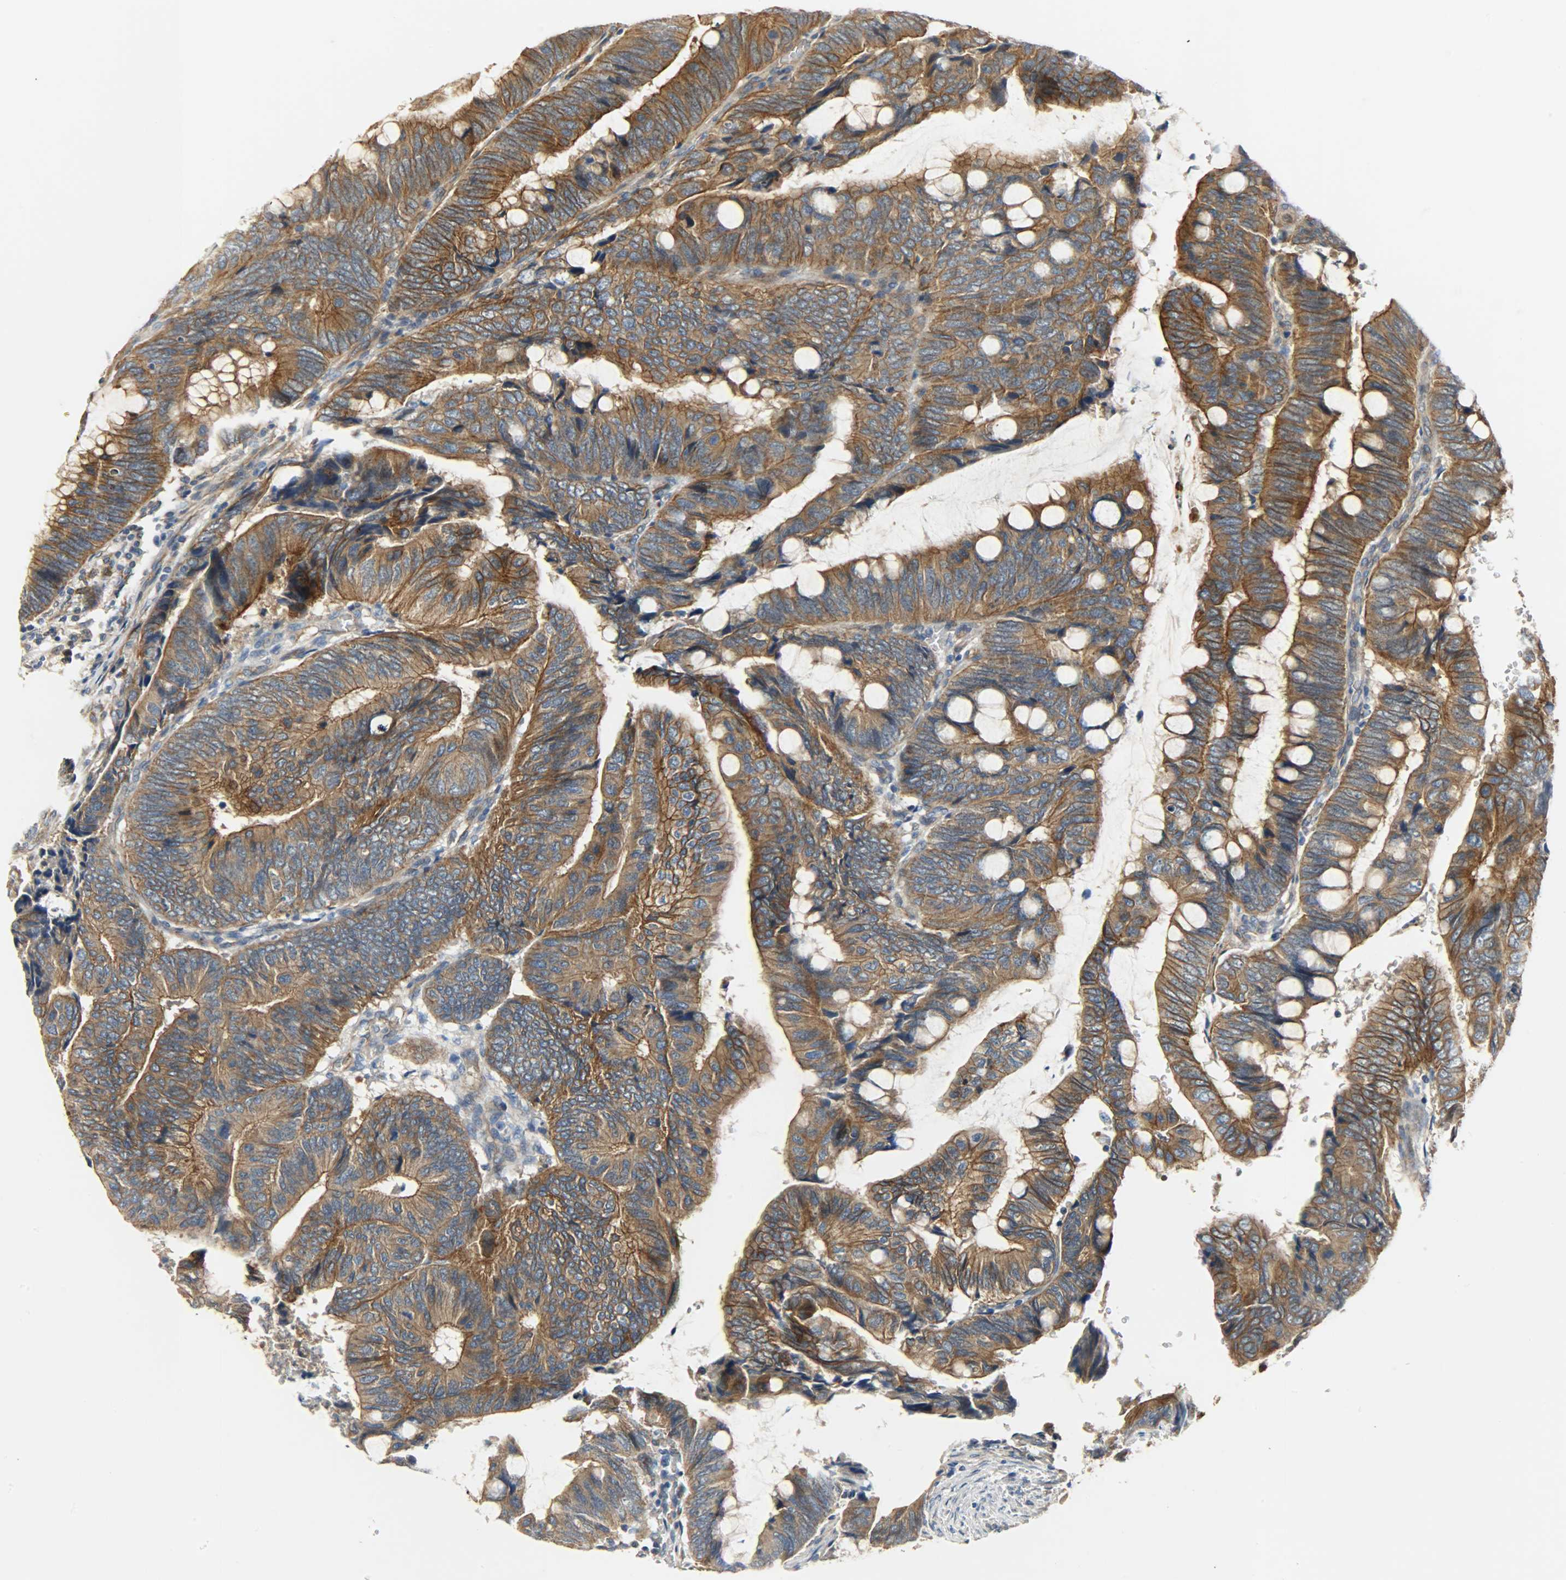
{"staining": {"intensity": "moderate", "quantity": ">75%", "location": "cytoplasmic/membranous"}, "tissue": "colorectal cancer", "cell_type": "Tumor cells", "image_type": "cancer", "snomed": [{"axis": "morphology", "description": "Normal tissue, NOS"}, {"axis": "morphology", "description": "Adenocarcinoma, NOS"}, {"axis": "topography", "description": "Rectum"}, {"axis": "topography", "description": "Peripheral nerve tissue"}], "caption": "This is an image of immunohistochemistry staining of colorectal cancer, which shows moderate expression in the cytoplasmic/membranous of tumor cells.", "gene": "KIAA1217", "patient": {"sex": "male", "age": 92}}